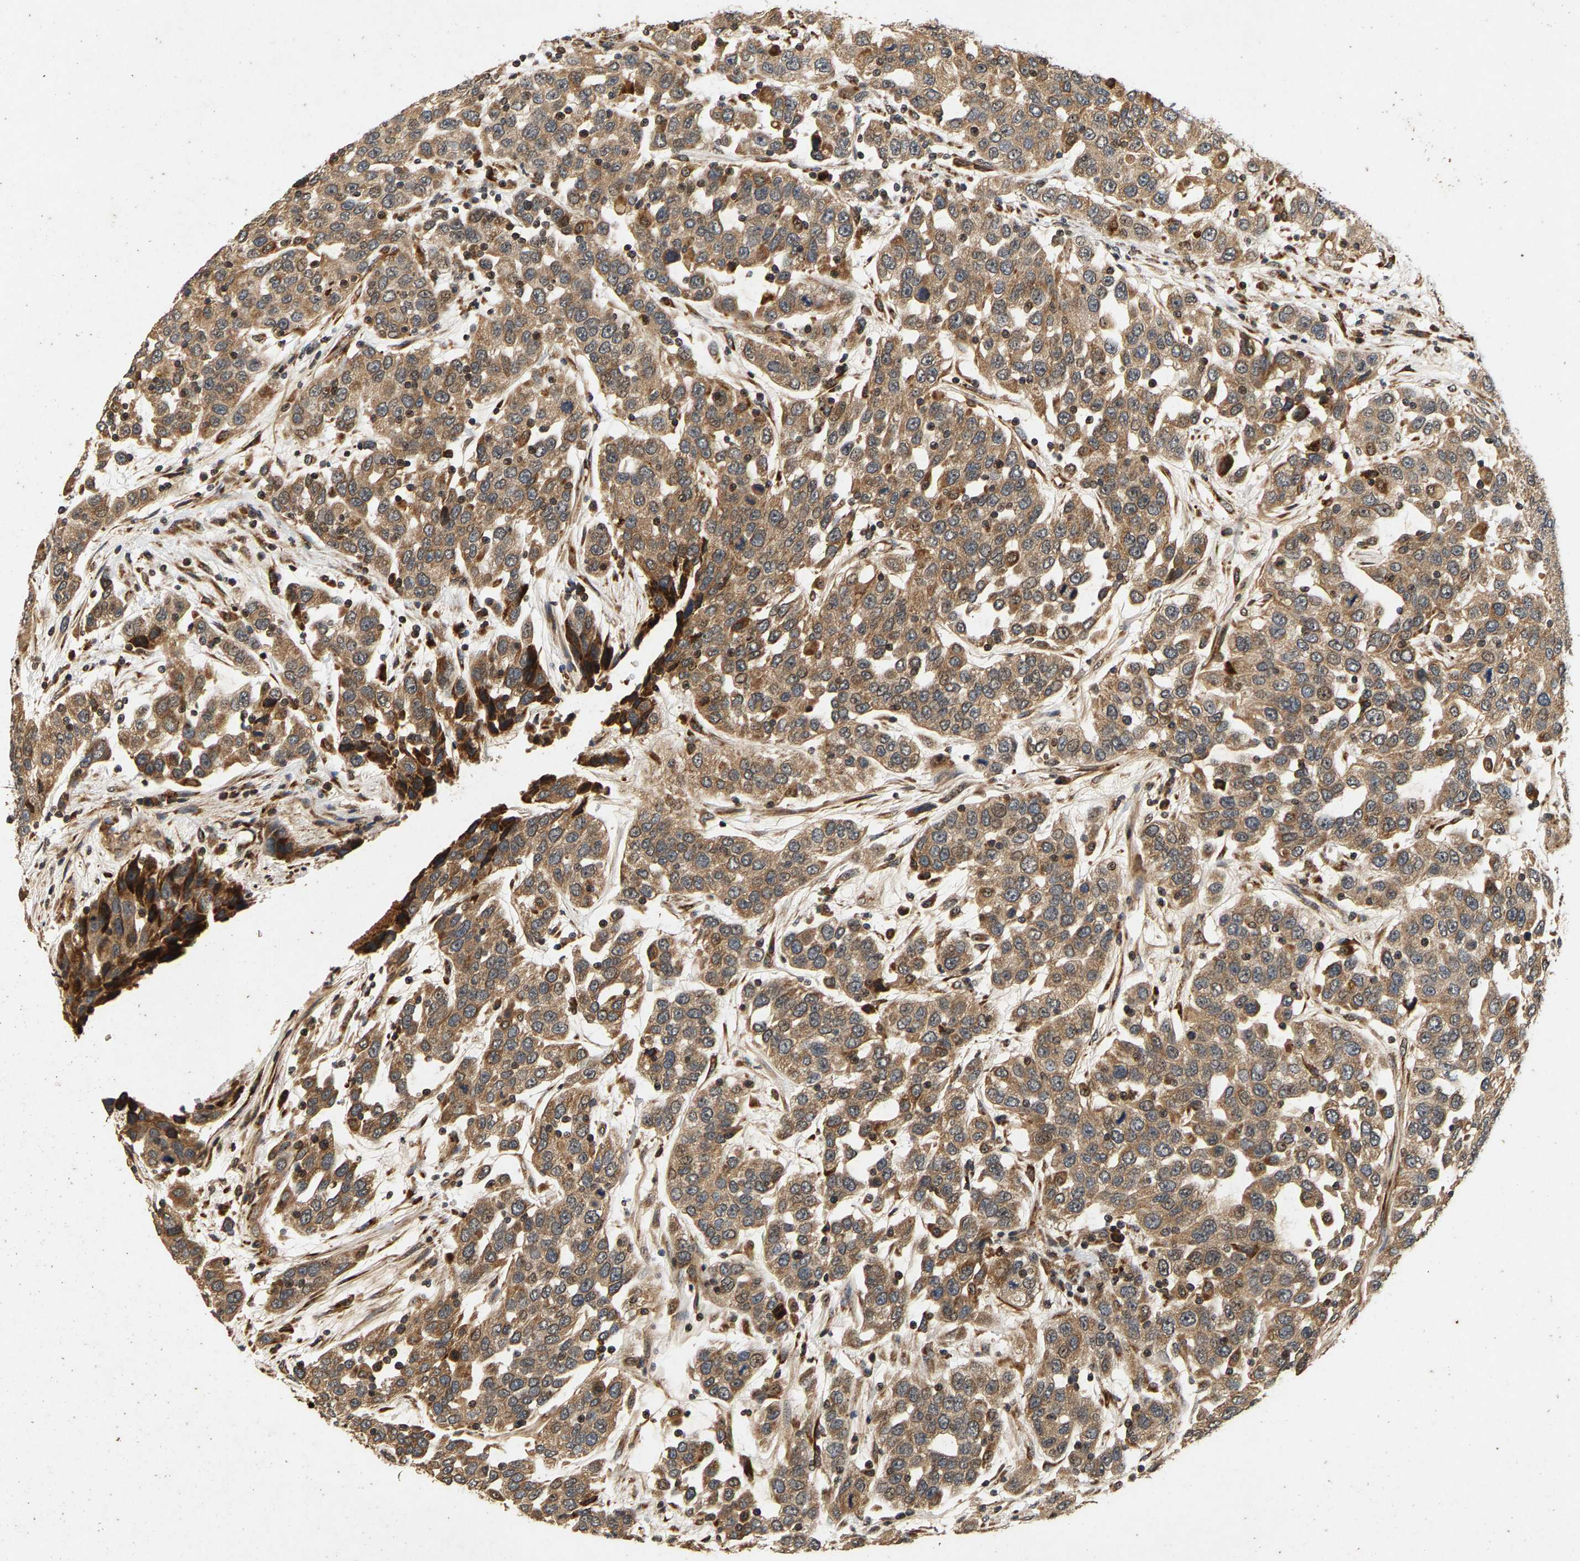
{"staining": {"intensity": "moderate", "quantity": ">75%", "location": "cytoplasmic/membranous"}, "tissue": "urothelial cancer", "cell_type": "Tumor cells", "image_type": "cancer", "snomed": [{"axis": "morphology", "description": "Urothelial carcinoma, High grade"}, {"axis": "topography", "description": "Urinary bladder"}], "caption": "The immunohistochemical stain highlights moderate cytoplasmic/membranous expression in tumor cells of urothelial cancer tissue.", "gene": "CIDEC", "patient": {"sex": "female", "age": 80}}